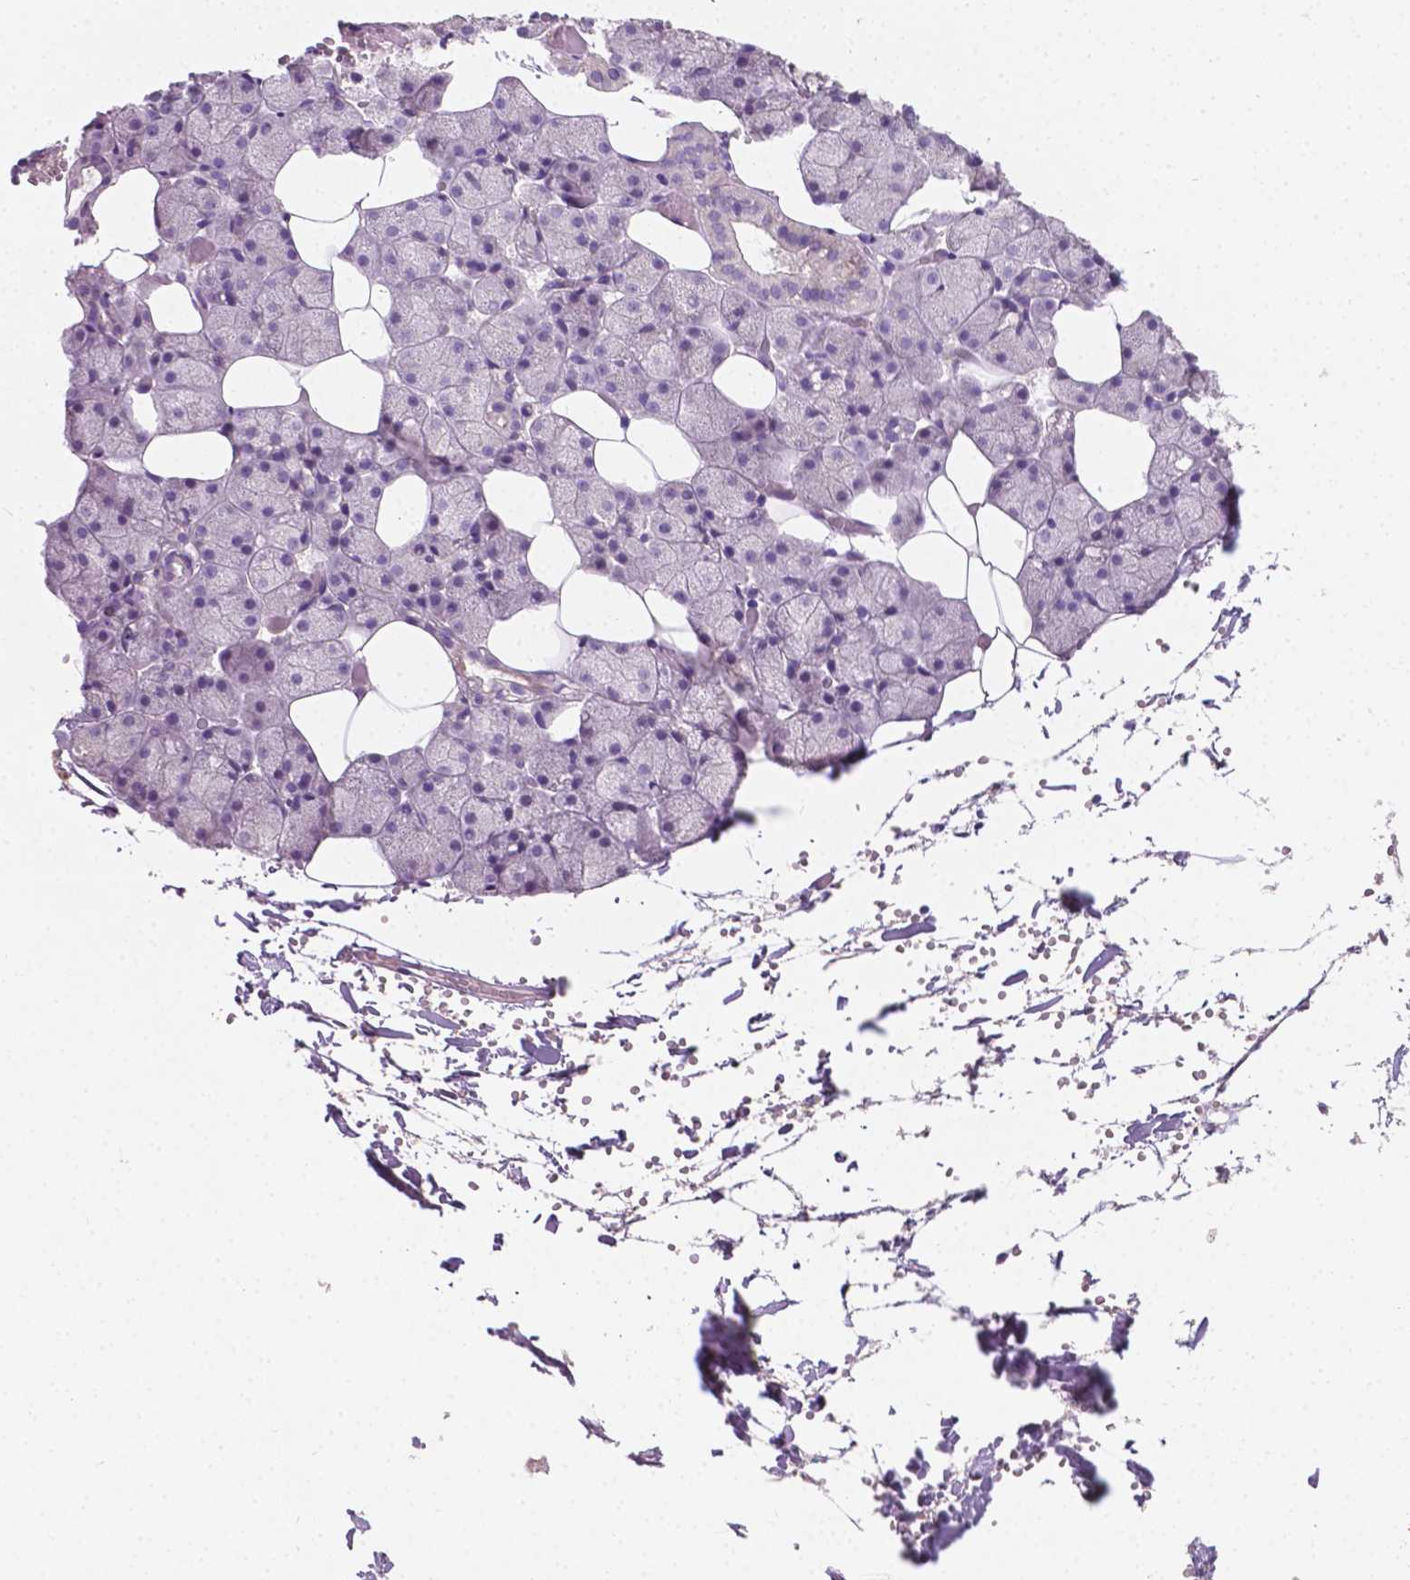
{"staining": {"intensity": "negative", "quantity": "none", "location": "none"}, "tissue": "salivary gland", "cell_type": "Glandular cells", "image_type": "normal", "snomed": [{"axis": "morphology", "description": "Normal tissue, NOS"}, {"axis": "topography", "description": "Salivary gland"}], "caption": "Salivary gland stained for a protein using immunohistochemistry (IHC) demonstrates no positivity glandular cells.", "gene": "EGFR", "patient": {"sex": "male", "age": 38}}